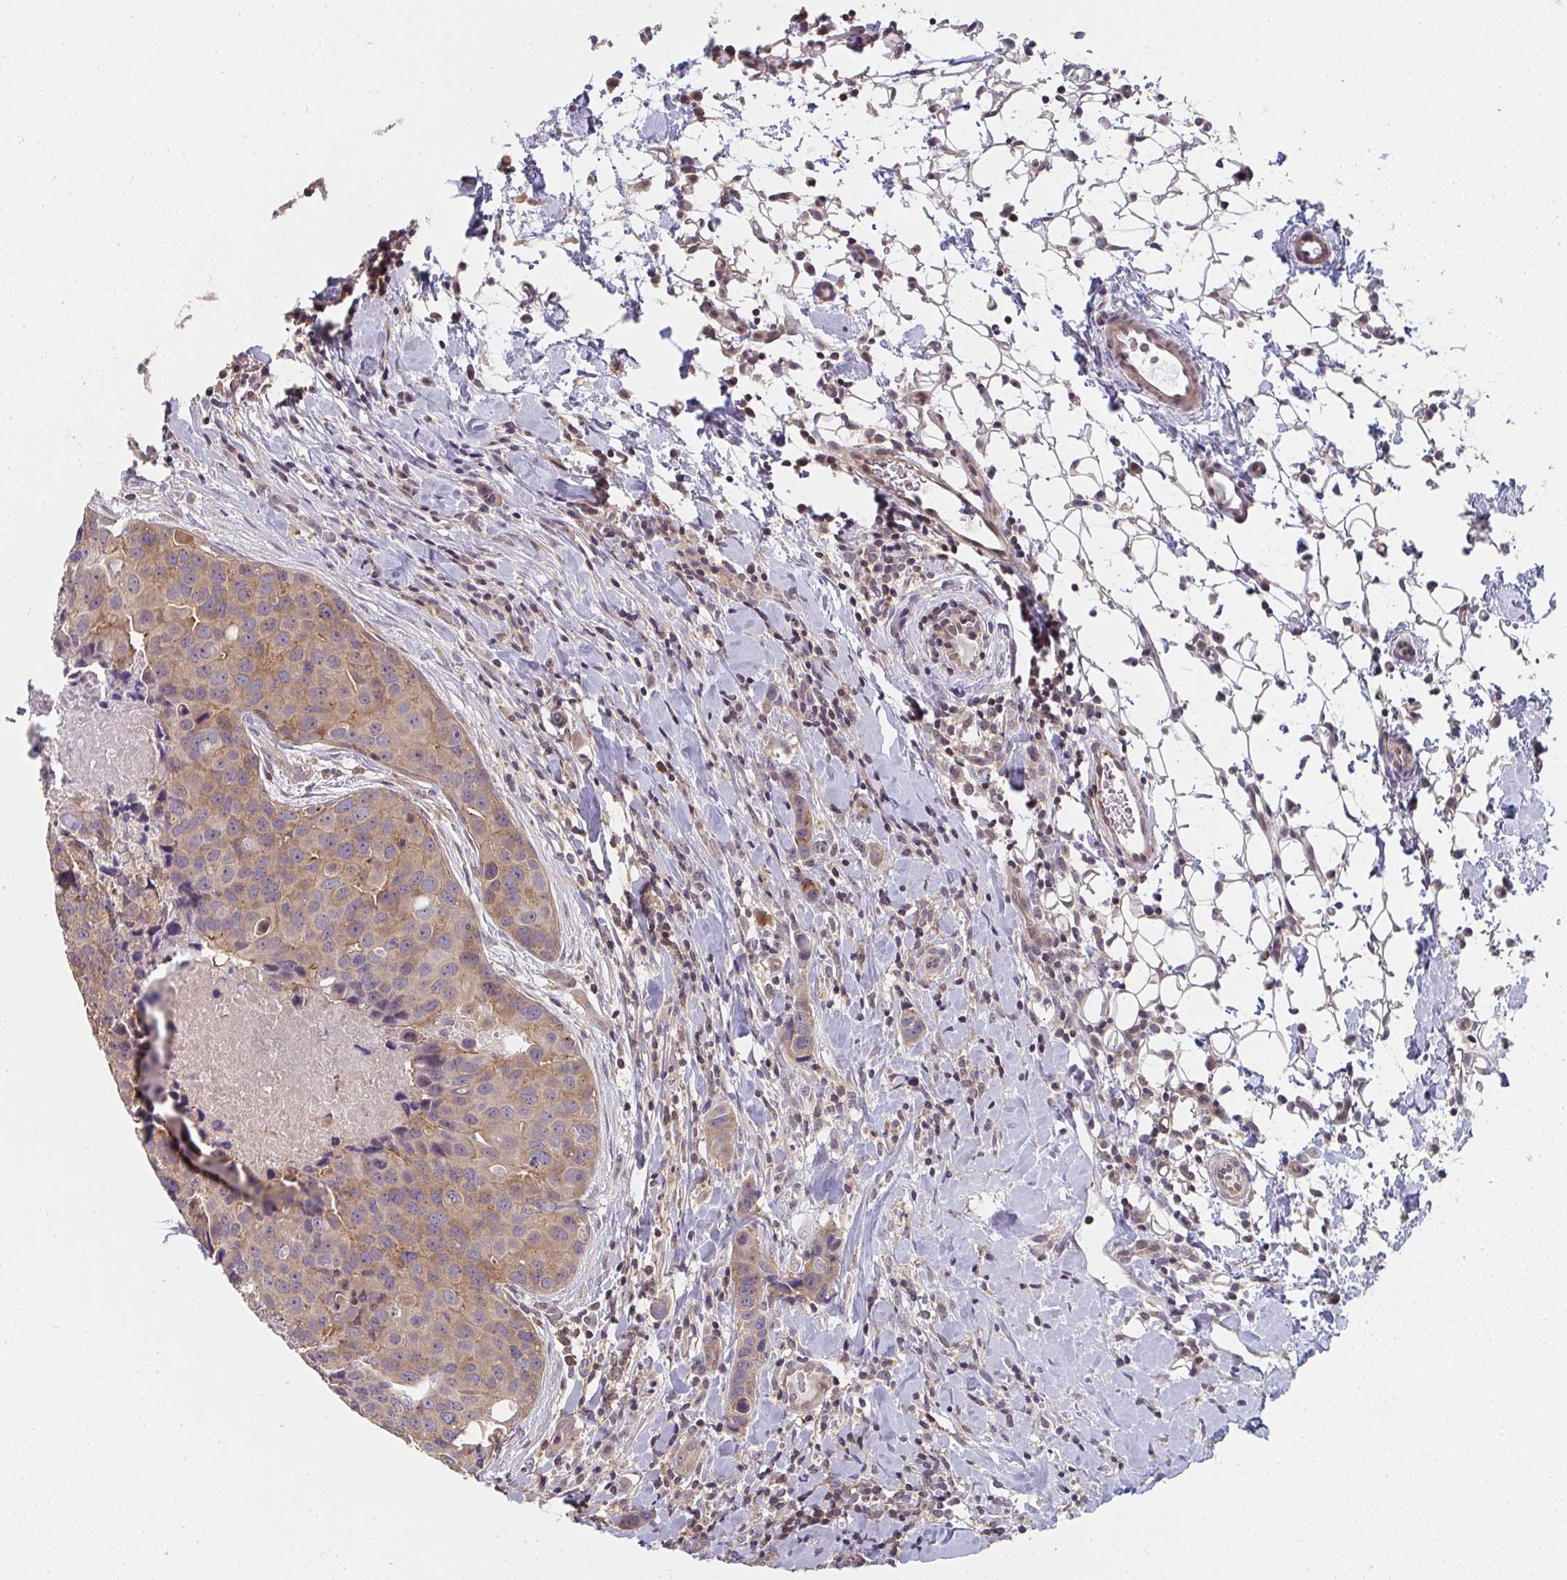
{"staining": {"intensity": "weak", "quantity": ">75%", "location": "cytoplasmic/membranous"}, "tissue": "breast cancer", "cell_type": "Tumor cells", "image_type": "cancer", "snomed": [{"axis": "morphology", "description": "Duct carcinoma"}, {"axis": "topography", "description": "Breast"}], "caption": "Breast invasive ductal carcinoma stained with DAB (3,3'-diaminobenzidine) immunohistochemistry (IHC) exhibits low levels of weak cytoplasmic/membranous staining in about >75% of tumor cells. (DAB IHC with brightfield microscopy, high magnification).", "gene": "RANGRF", "patient": {"sex": "female", "age": 24}}